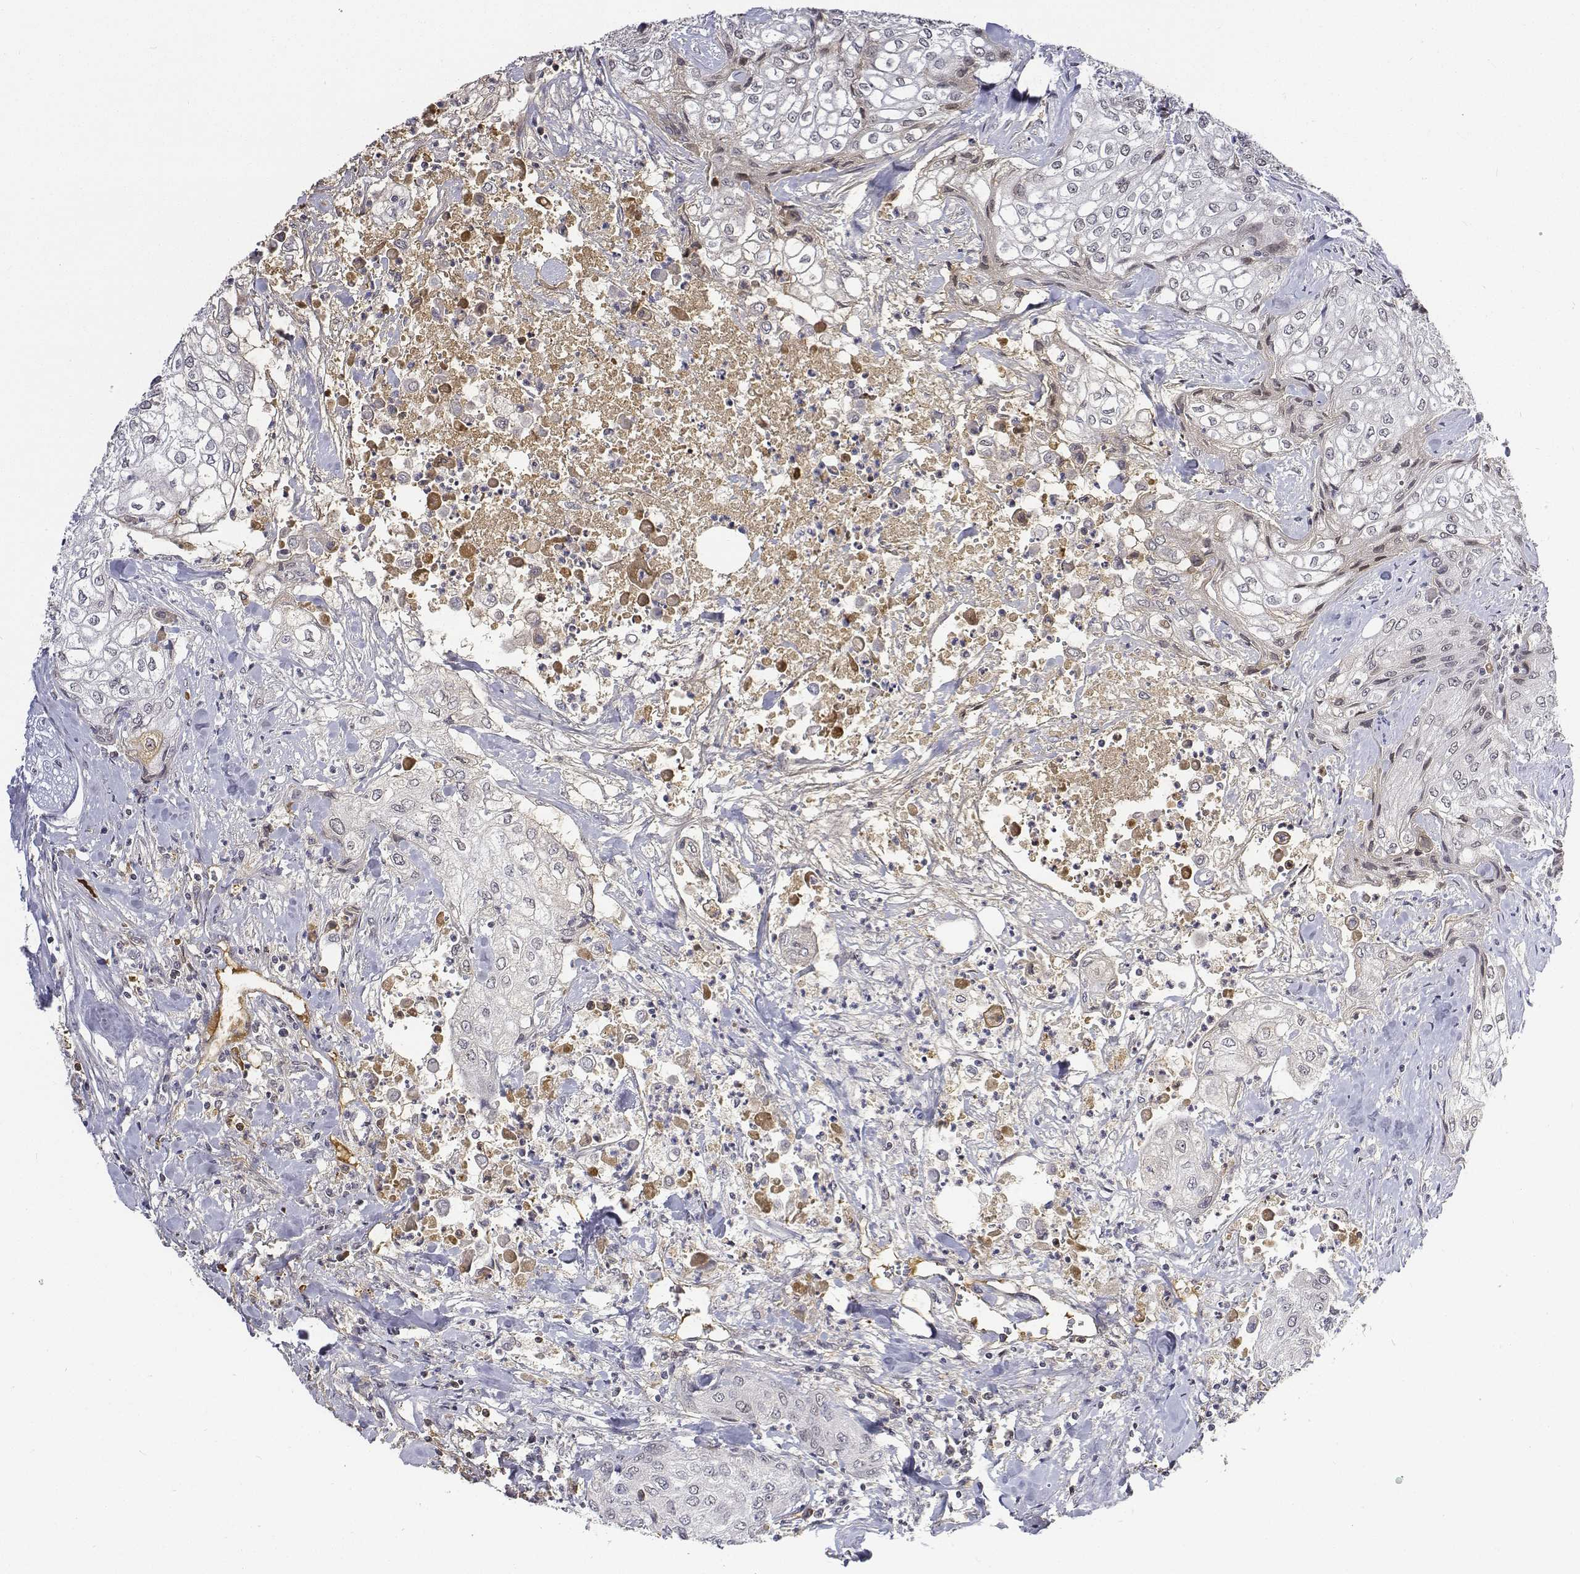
{"staining": {"intensity": "negative", "quantity": "none", "location": "none"}, "tissue": "urothelial cancer", "cell_type": "Tumor cells", "image_type": "cancer", "snomed": [{"axis": "morphology", "description": "Urothelial carcinoma, High grade"}, {"axis": "topography", "description": "Urinary bladder"}], "caption": "This is a photomicrograph of immunohistochemistry (IHC) staining of high-grade urothelial carcinoma, which shows no positivity in tumor cells.", "gene": "ATRX", "patient": {"sex": "male", "age": 62}}